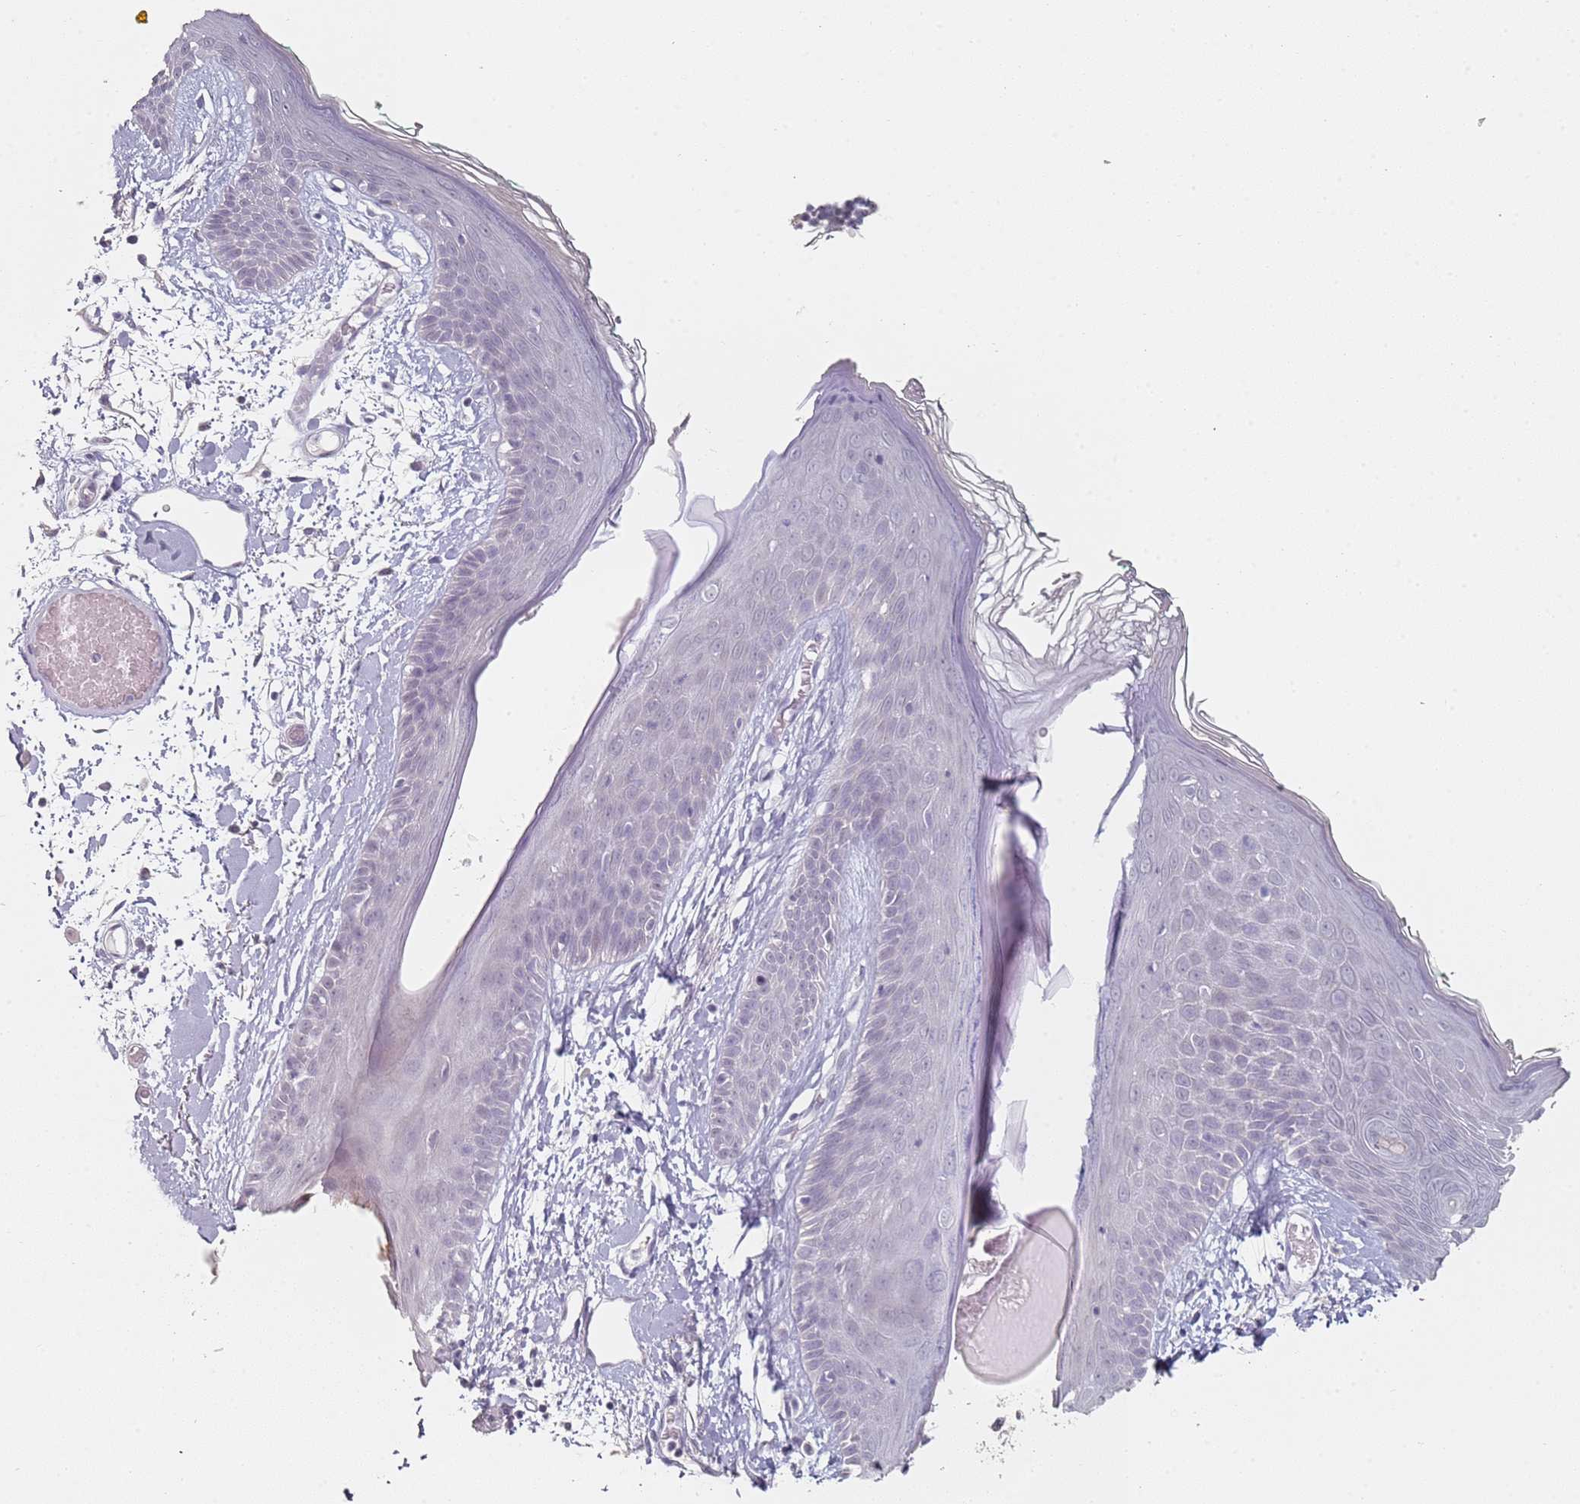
{"staining": {"intensity": "negative", "quantity": "none", "location": "none"}, "tissue": "skin", "cell_type": "Fibroblasts", "image_type": "normal", "snomed": [{"axis": "morphology", "description": "Normal tissue, NOS"}, {"axis": "topography", "description": "Skin"}], "caption": "Fibroblasts are negative for brown protein staining in normal skin.", "gene": "DNAH11", "patient": {"sex": "male", "age": 79}}